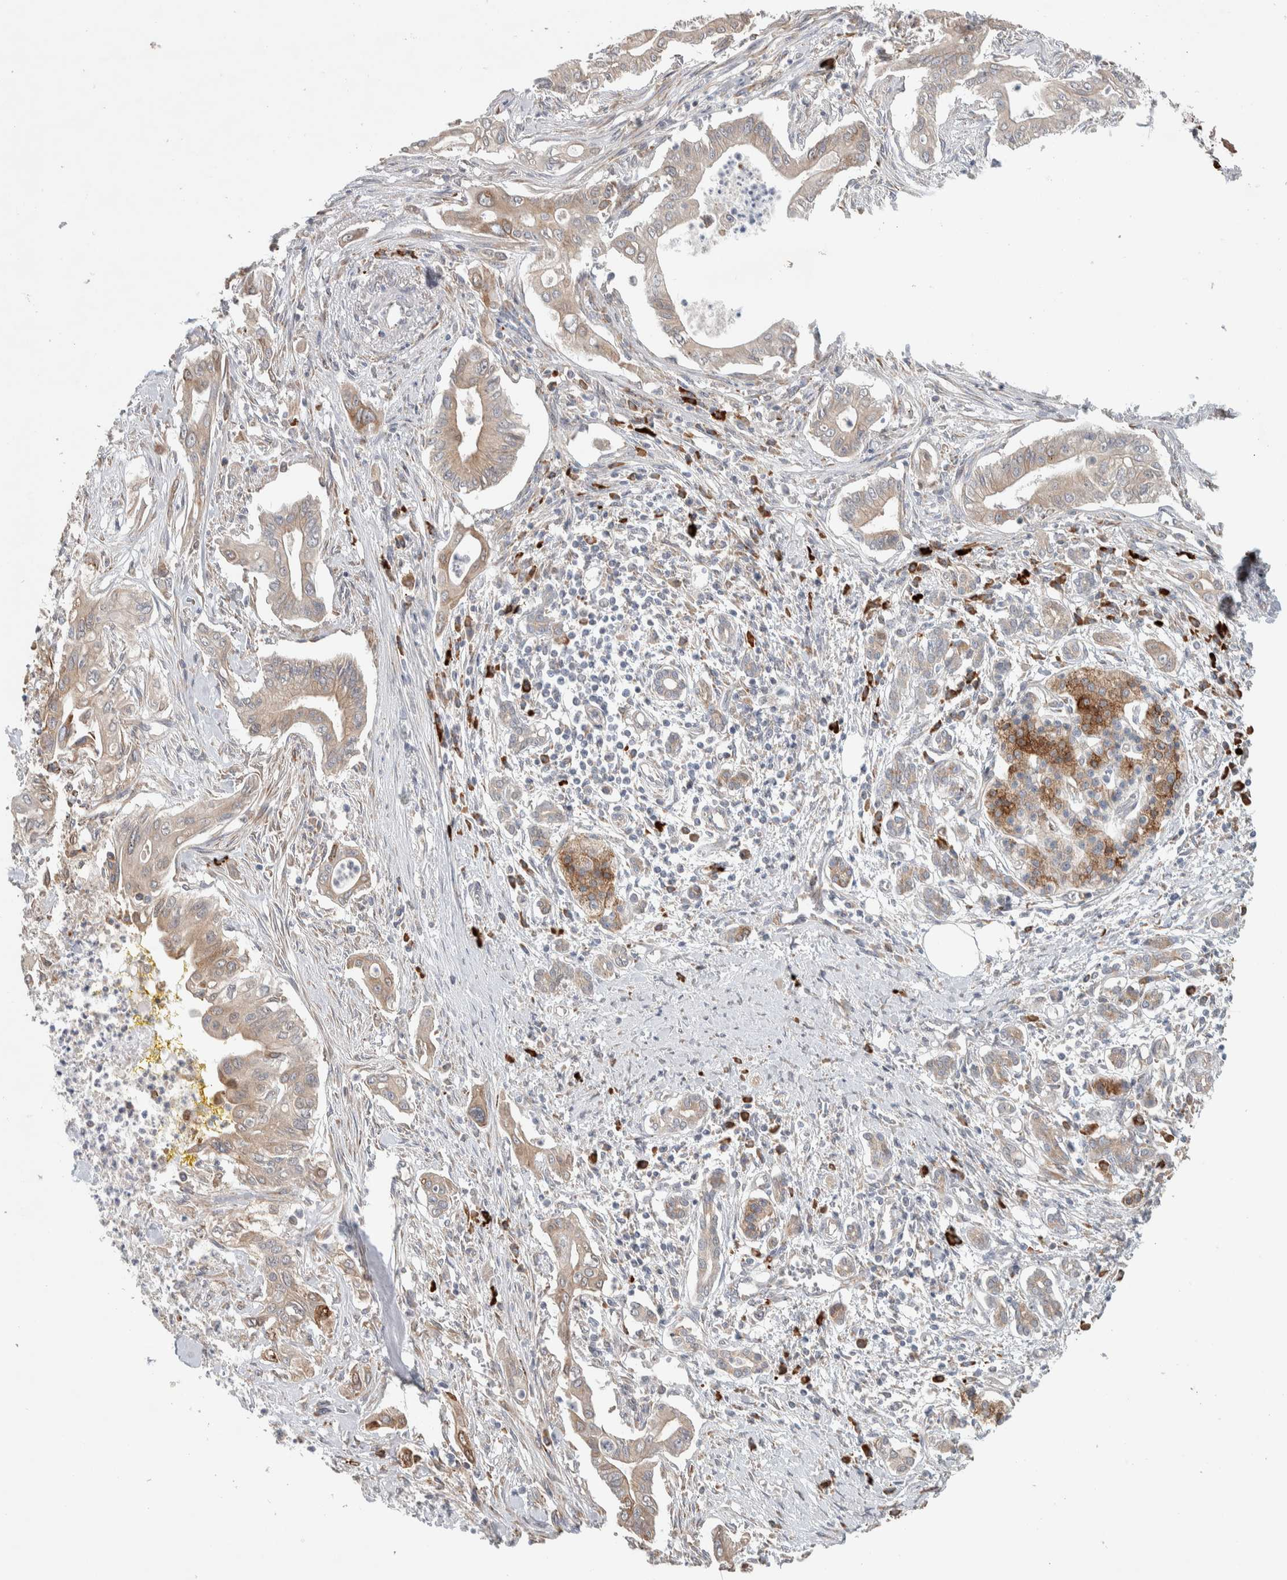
{"staining": {"intensity": "weak", "quantity": ">75%", "location": "cytoplasmic/membranous"}, "tissue": "pancreatic cancer", "cell_type": "Tumor cells", "image_type": "cancer", "snomed": [{"axis": "morphology", "description": "Adenocarcinoma, NOS"}, {"axis": "topography", "description": "Pancreas"}], "caption": "Immunohistochemistry (IHC) histopathology image of neoplastic tissue: pancreatic cancer (adenocarcinoma) stained using IHC shows low levels of weak protein expression localized specifically in the cytoplasmic/membranous of tumor cells, appearing as a cytoplasmic/membranous brown color.", "gene": "ADCY8", "patient": {"sex": "male", "age": 58}}